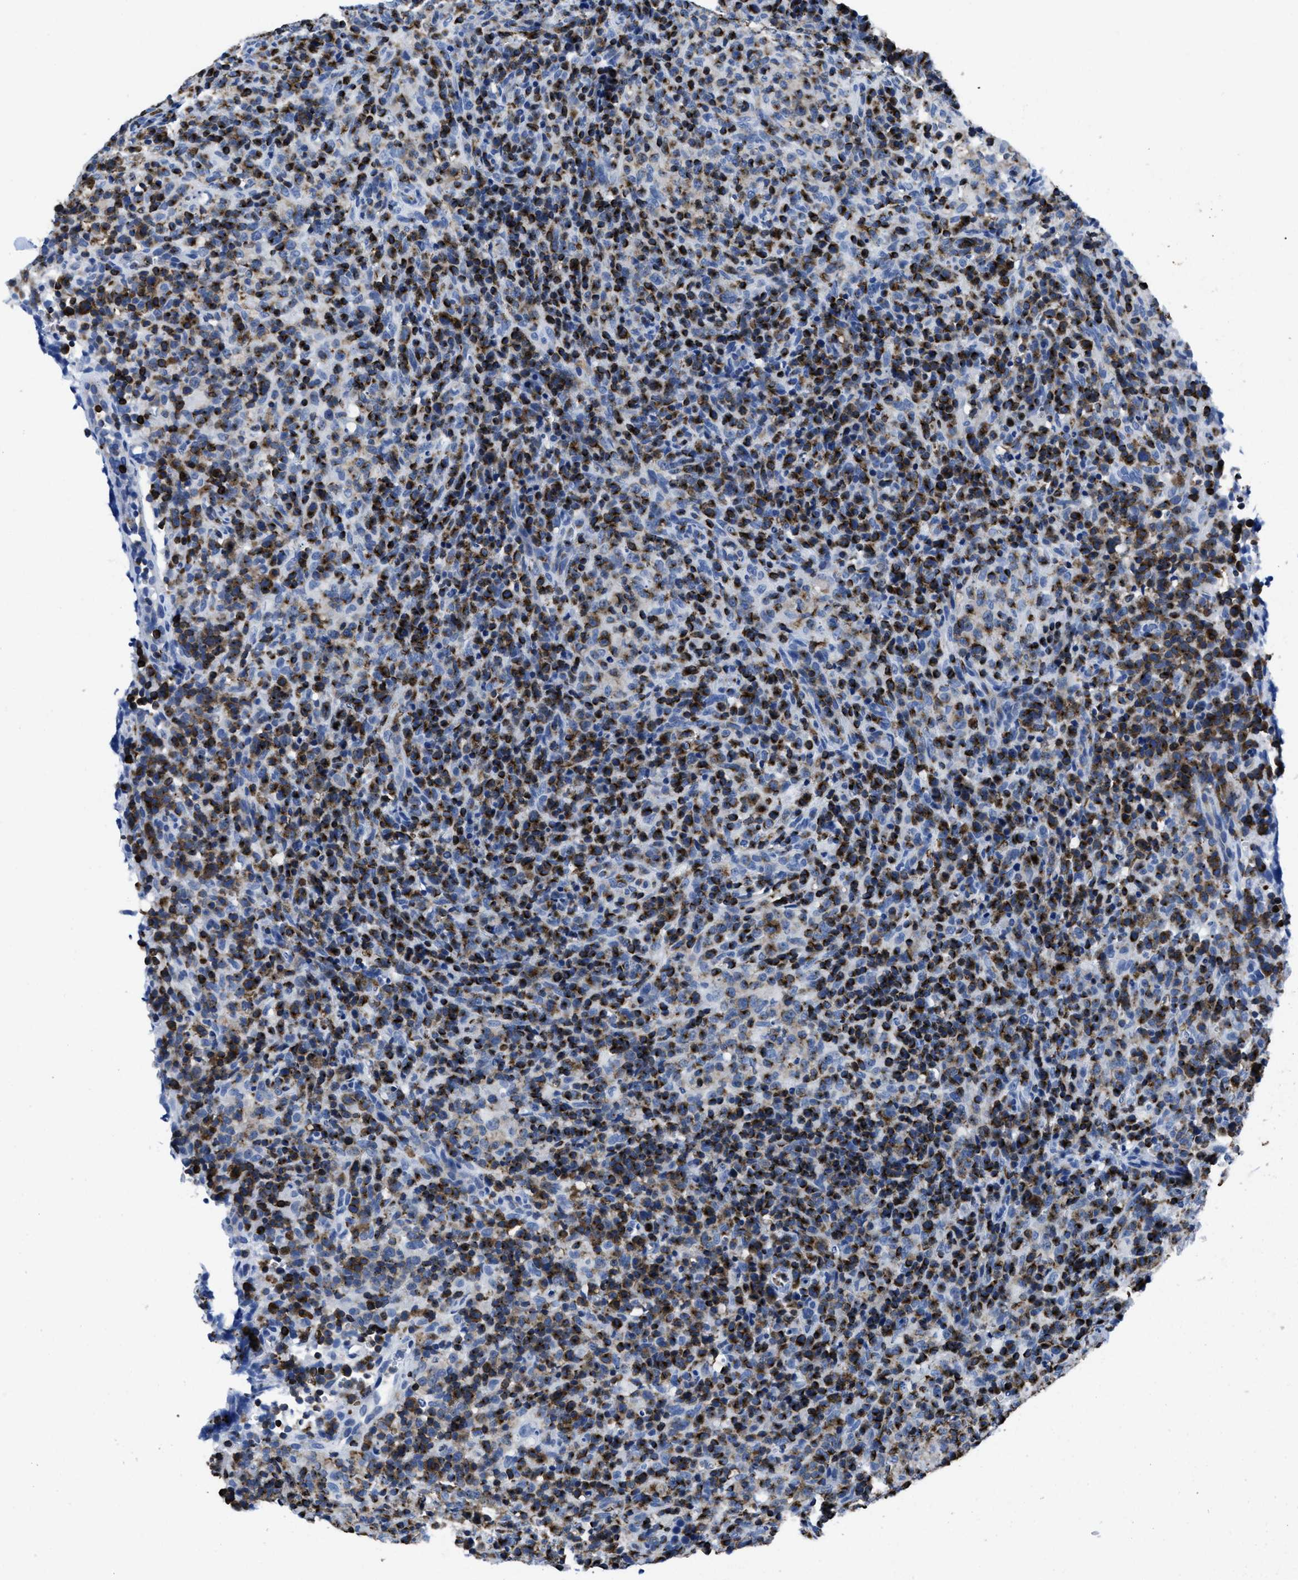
{"staining": {"intensity": "moderate", "quantity": "<25%", "location": "cytoplasmic/membranous"}, "tissue": "lymphoma", "cell_type": "Tumor cells", "image_type": "cancer", "snomed": [{"axis": "morphology", "description": "Malignant lymphoma, non-Hodgkin's type, High grade"}, {"axis": "topography", "description": "Lymph node"}], "caption": "Immunohistochemical staining of human malignant lymphoma, non-Hodgkin's type (high-grade) demonstrates low levels of moderate cytoplasmic/membranous protein expression in approximately <25% of tumor cells.", "gene": "ITGA3", "patient": {"sex": "female", "age": 76}}